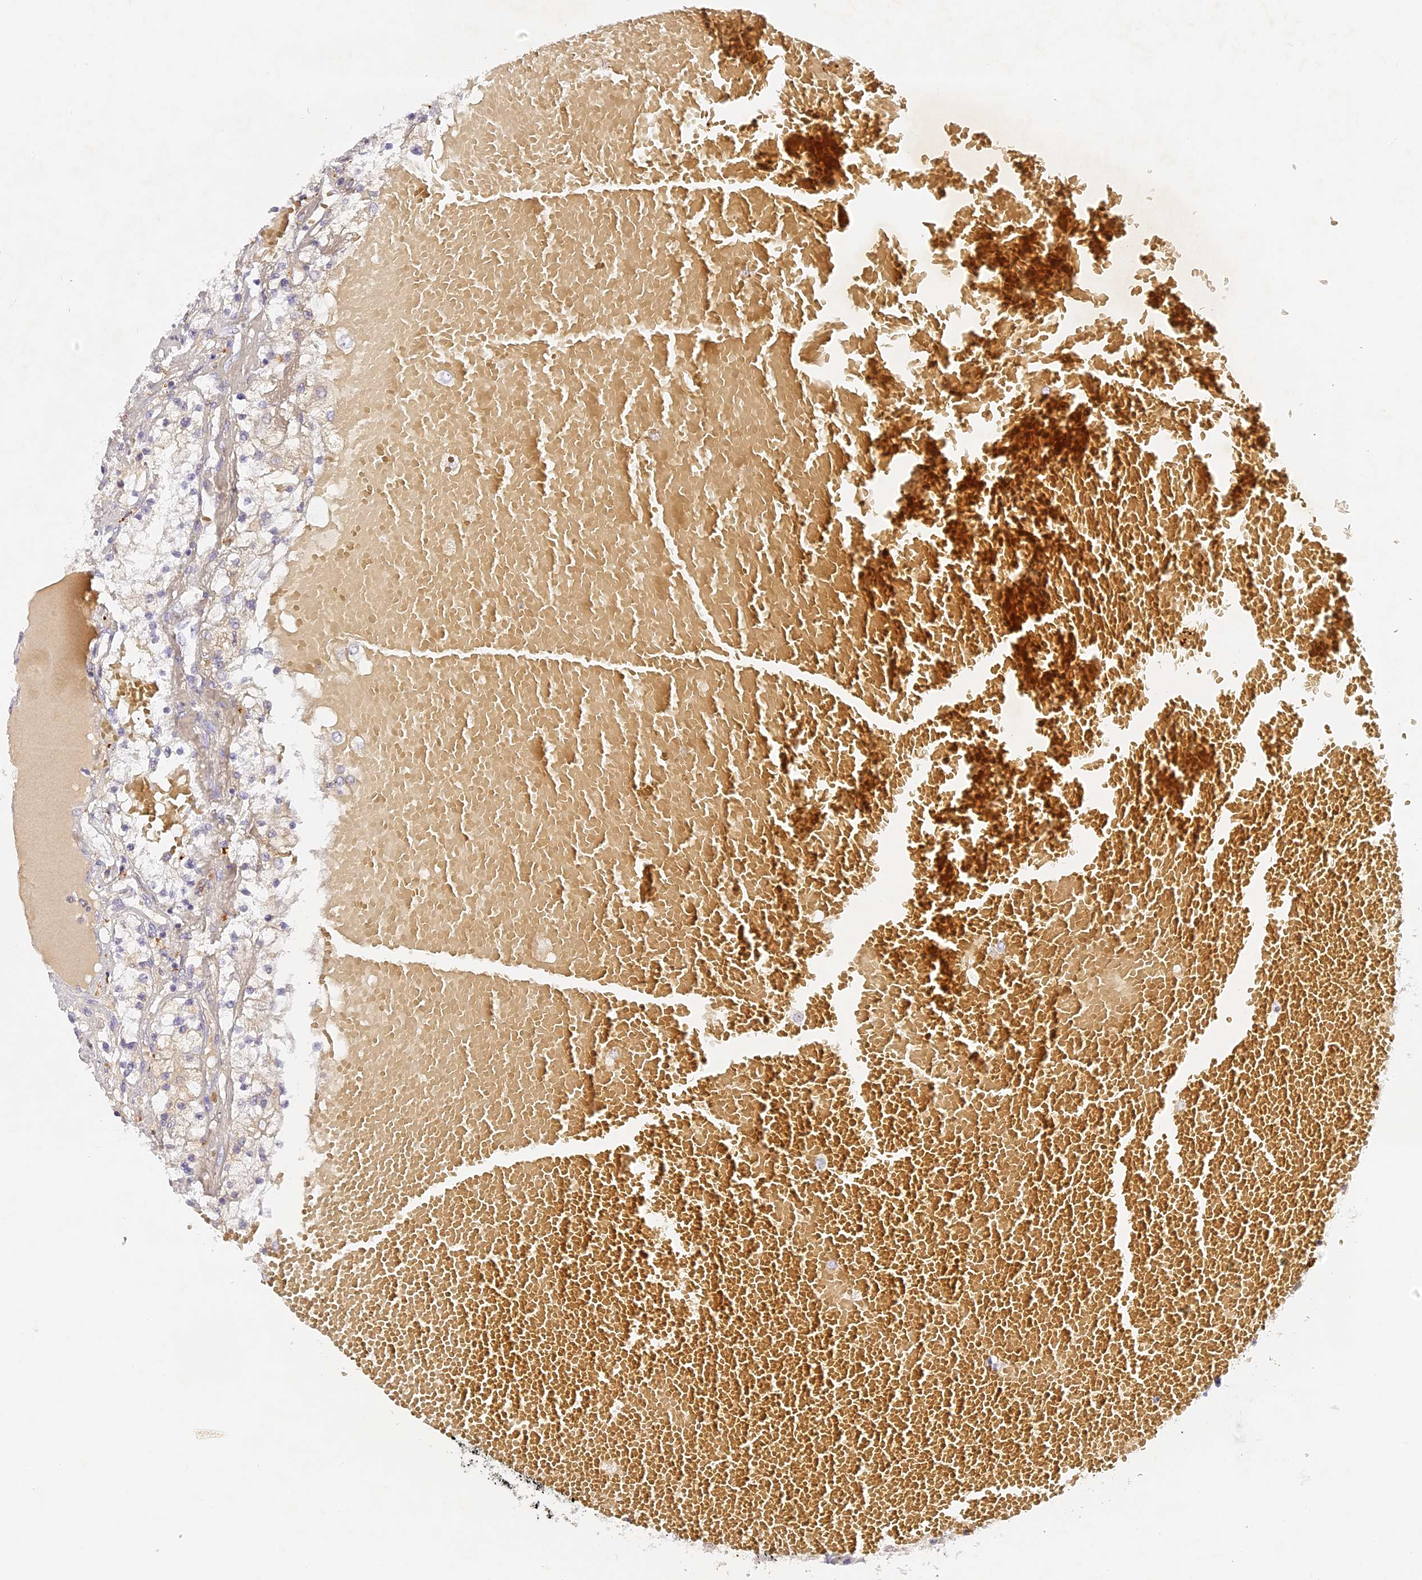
{"staining": {"intensity": "weak", "quantity": "<25%", "location": "cytoplasmic/membranous"}, "tissue": "renal cancer", "cell_type": "Tumor cells", "image_type": "cancer", "snomed": [{"axis": "morphology", "description": "Normal tissue, NOS"}, {"axis": "morphology", "description": "Adenocarcinoma, NOS"}, {"axis": "topography", "description": "Kidney"}], "caption": "Immunohistochemistry of renal cancer (adenocarcinoma) shows no expression in tumor cells.", "gene": "ELL3", "patient": {"sex": "male", "age": 68}}